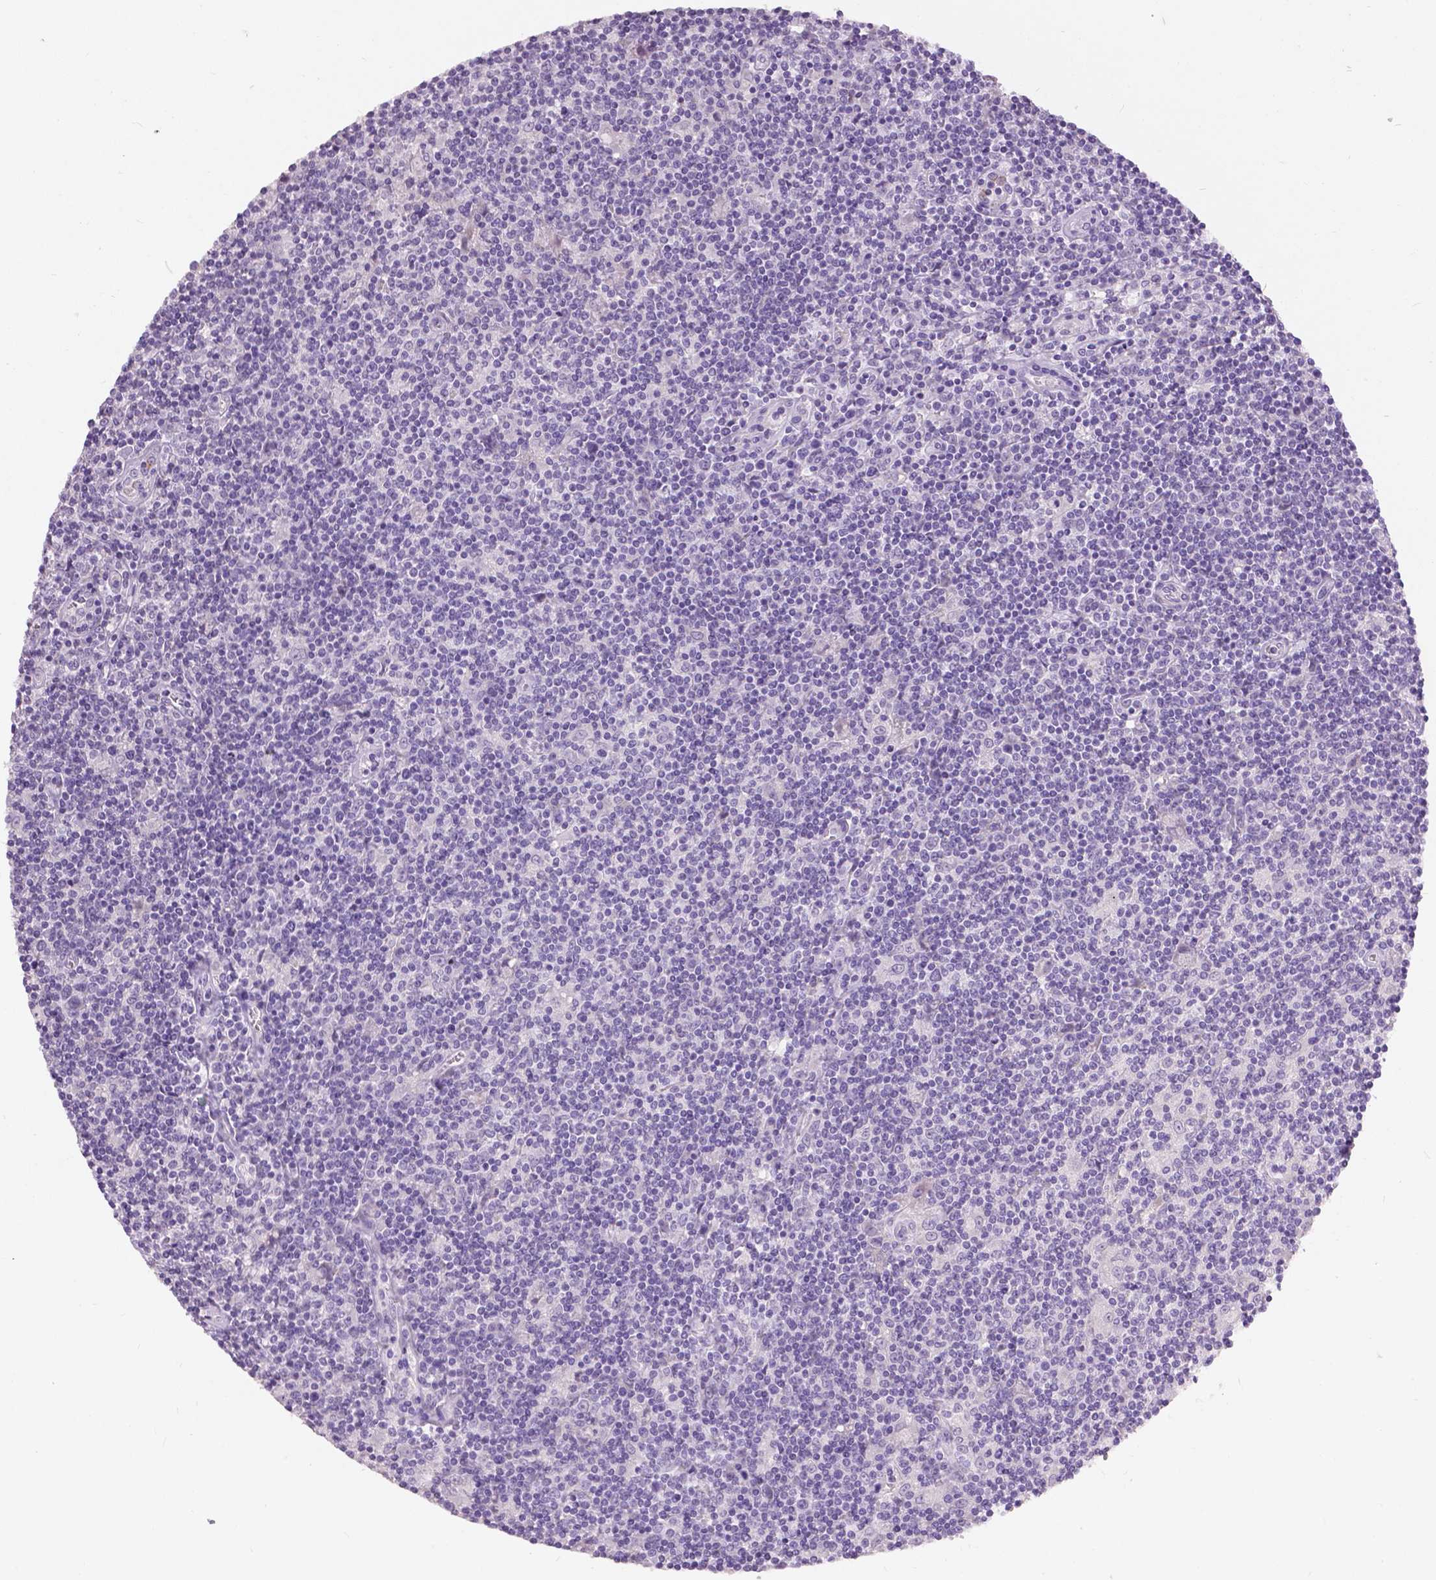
{"staining": {"intensity": "negative", "quantity": "none", "location": "none"}, "tissue": "lymphoma", "cell_type": "Tumor cells", "image_type": "cancer", "snomed": [{"axis": "morphology", "description": "Hodgkin's disease, NOS"}, {"axis": "topography", "description": "Lymph node"}], "caption": "An immunohistochemistry histopathology image of Hodgkin's disease is shown. There is no staining in tumor cells of Hodgkin's disease. The staining was performed using DAB (3,3'-diaminobenzidine) to visualize the protein expression in brown, while the nuclei were stained in blue with hematoxylin (Magnification: 20x).", "gene": "GRIN2A", "patient": {"sex": "male", "age": 40}}